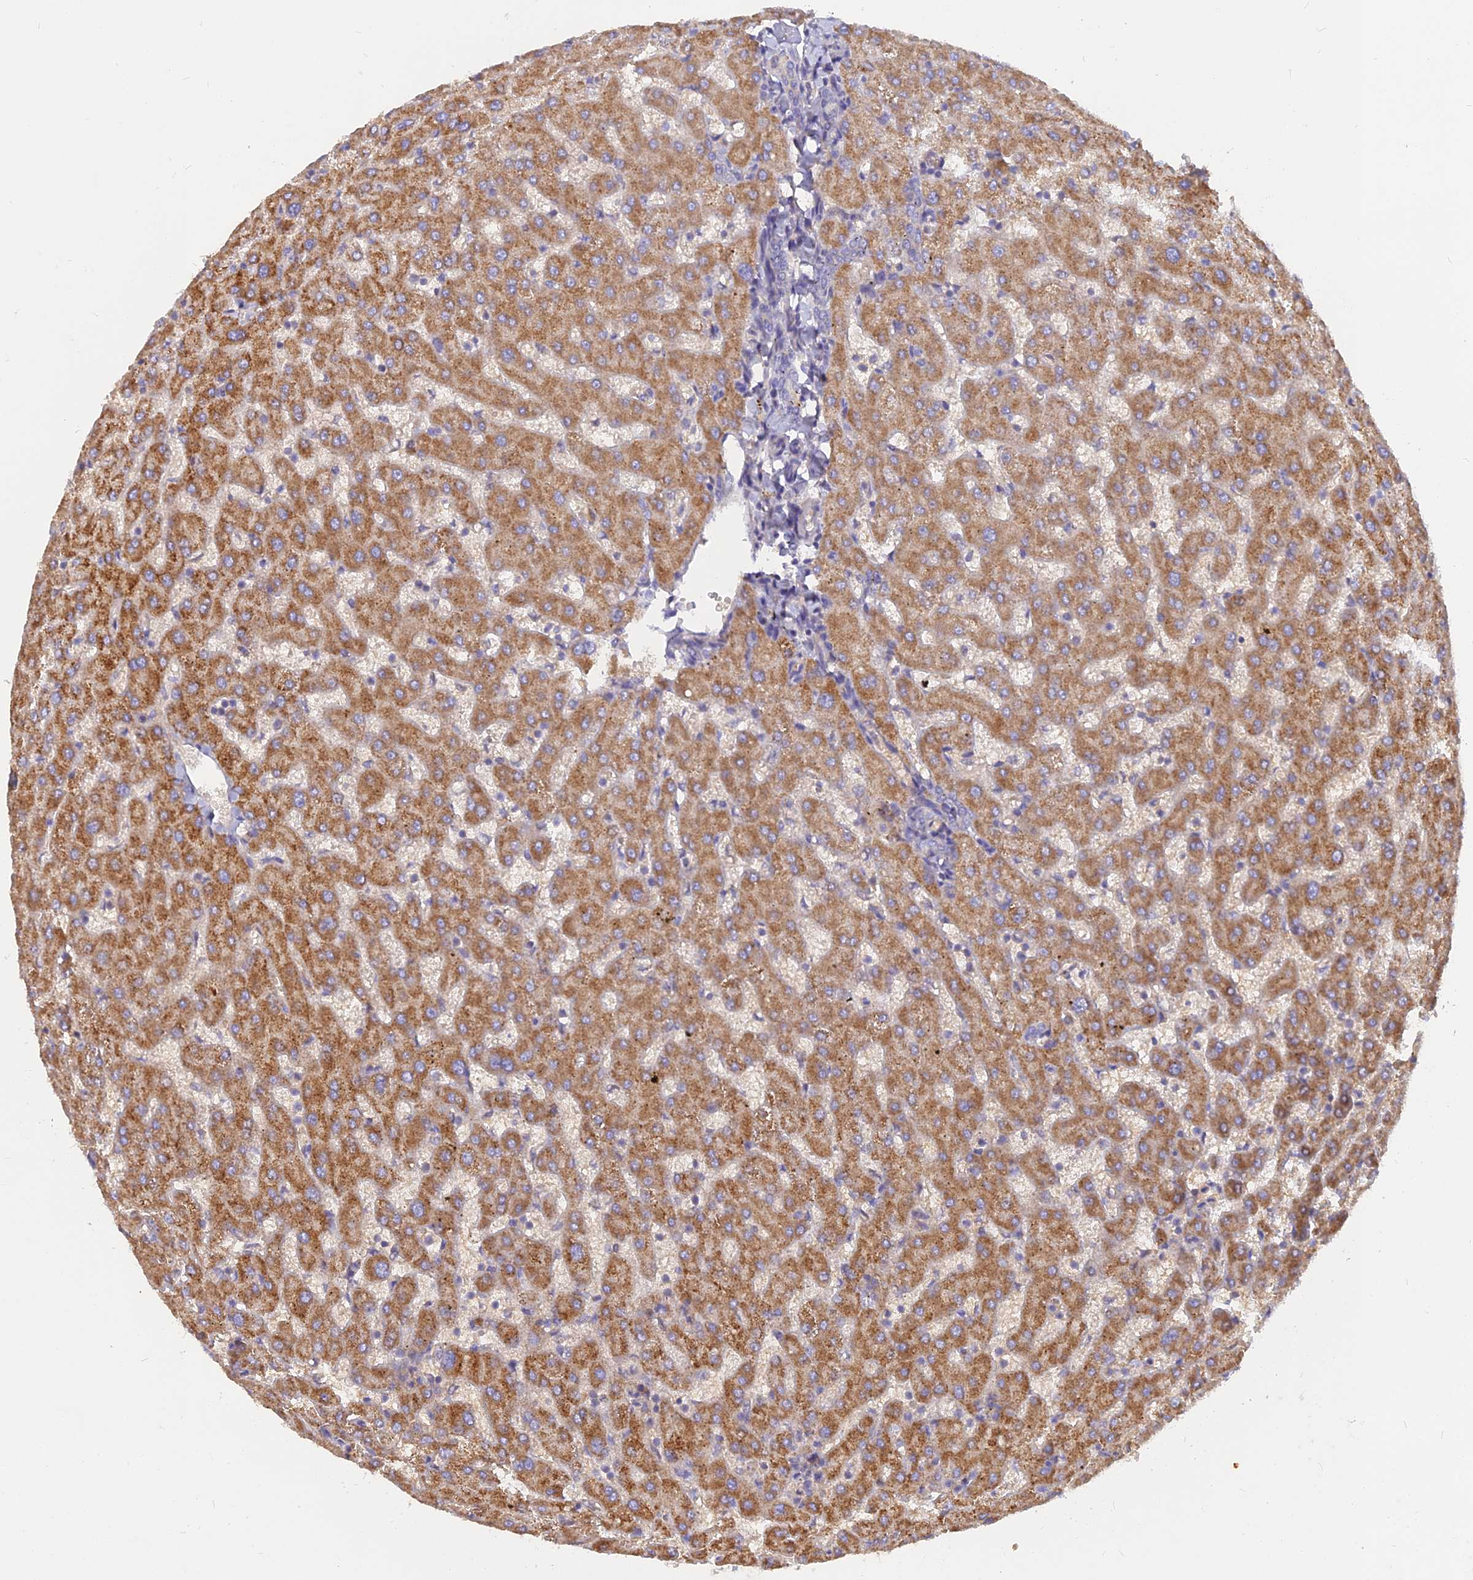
{"staining": {"intensity": "negative", "quantity": "none", "location": "none"}, "tissue": "liver", "cell_type": "Cholangiocytes", "image_type": "normal", "snomed": [{"axis": "morphology", "description": "Normal tissue, NOS"}, {"axis": "topography", "description": "Liver"}], "caption": "High magnification brightfield microscopy of unremarkable liver stained with DAB (3,3'-diaminobenzidine) (brown) and counterstained with hematoxylin (blue): cholangiocytes show no significant positivity.", "gene": "CACNA1B", "patient": {"sex": "female", "age": 63}}